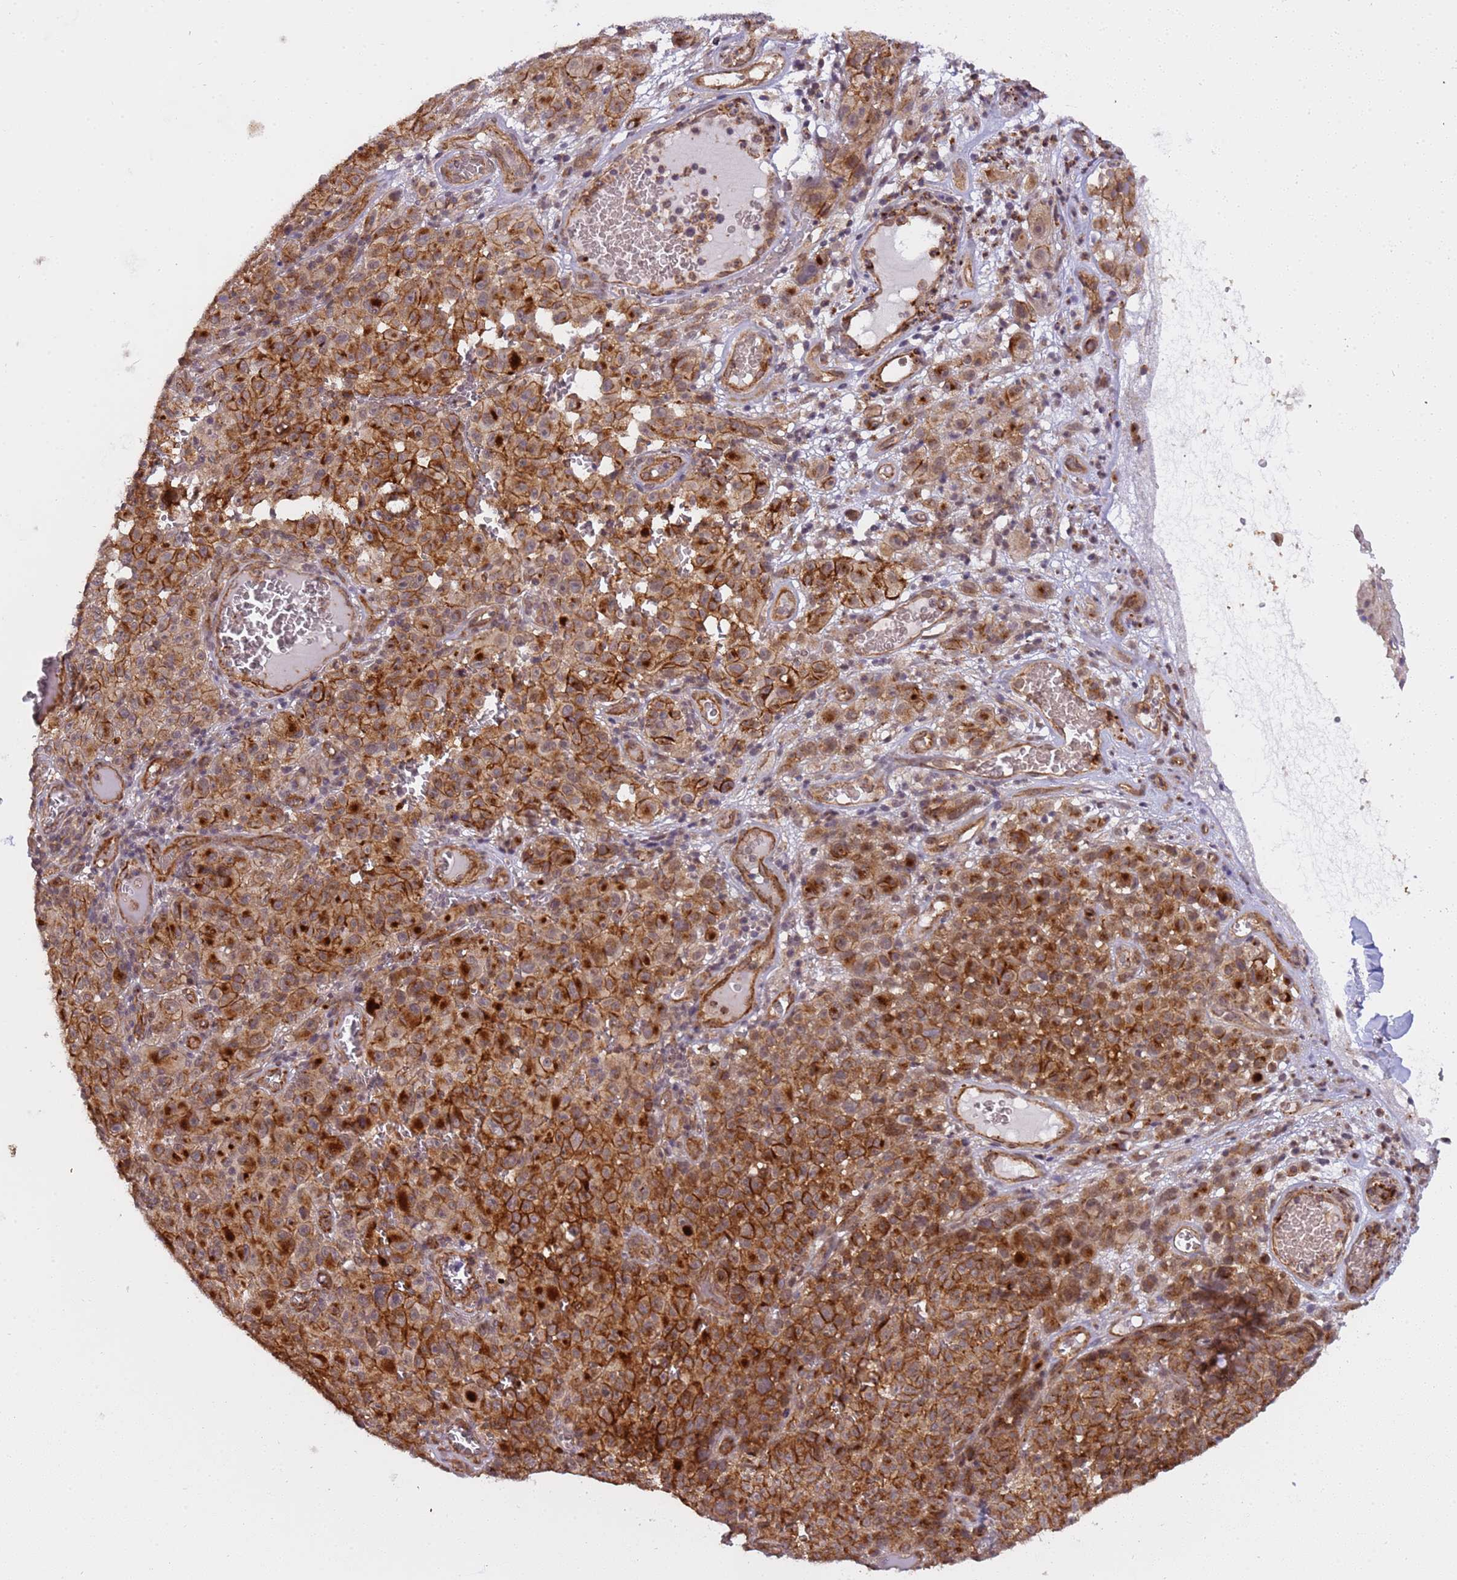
{"staining": {"intensity": "strong", "quantity": ">75%", "location": "cytoplasmic/membranous"}, "tissue": "melanoma", "cell_type": "Tumor cells", "image_type": "cancer", "snomed": [{"axis": "morphology", "description": "Malignant melanoma, NOS"}, {"axis": "topography", "description": "Skin"}], "caption": "IHC of malignant melanoma exhibits high levels of strong cytoplasmic/membranous staining in approximately >75% of tumor cells.", "gene": "EMC2", "patient": {"sex": "female", "age": 82}}